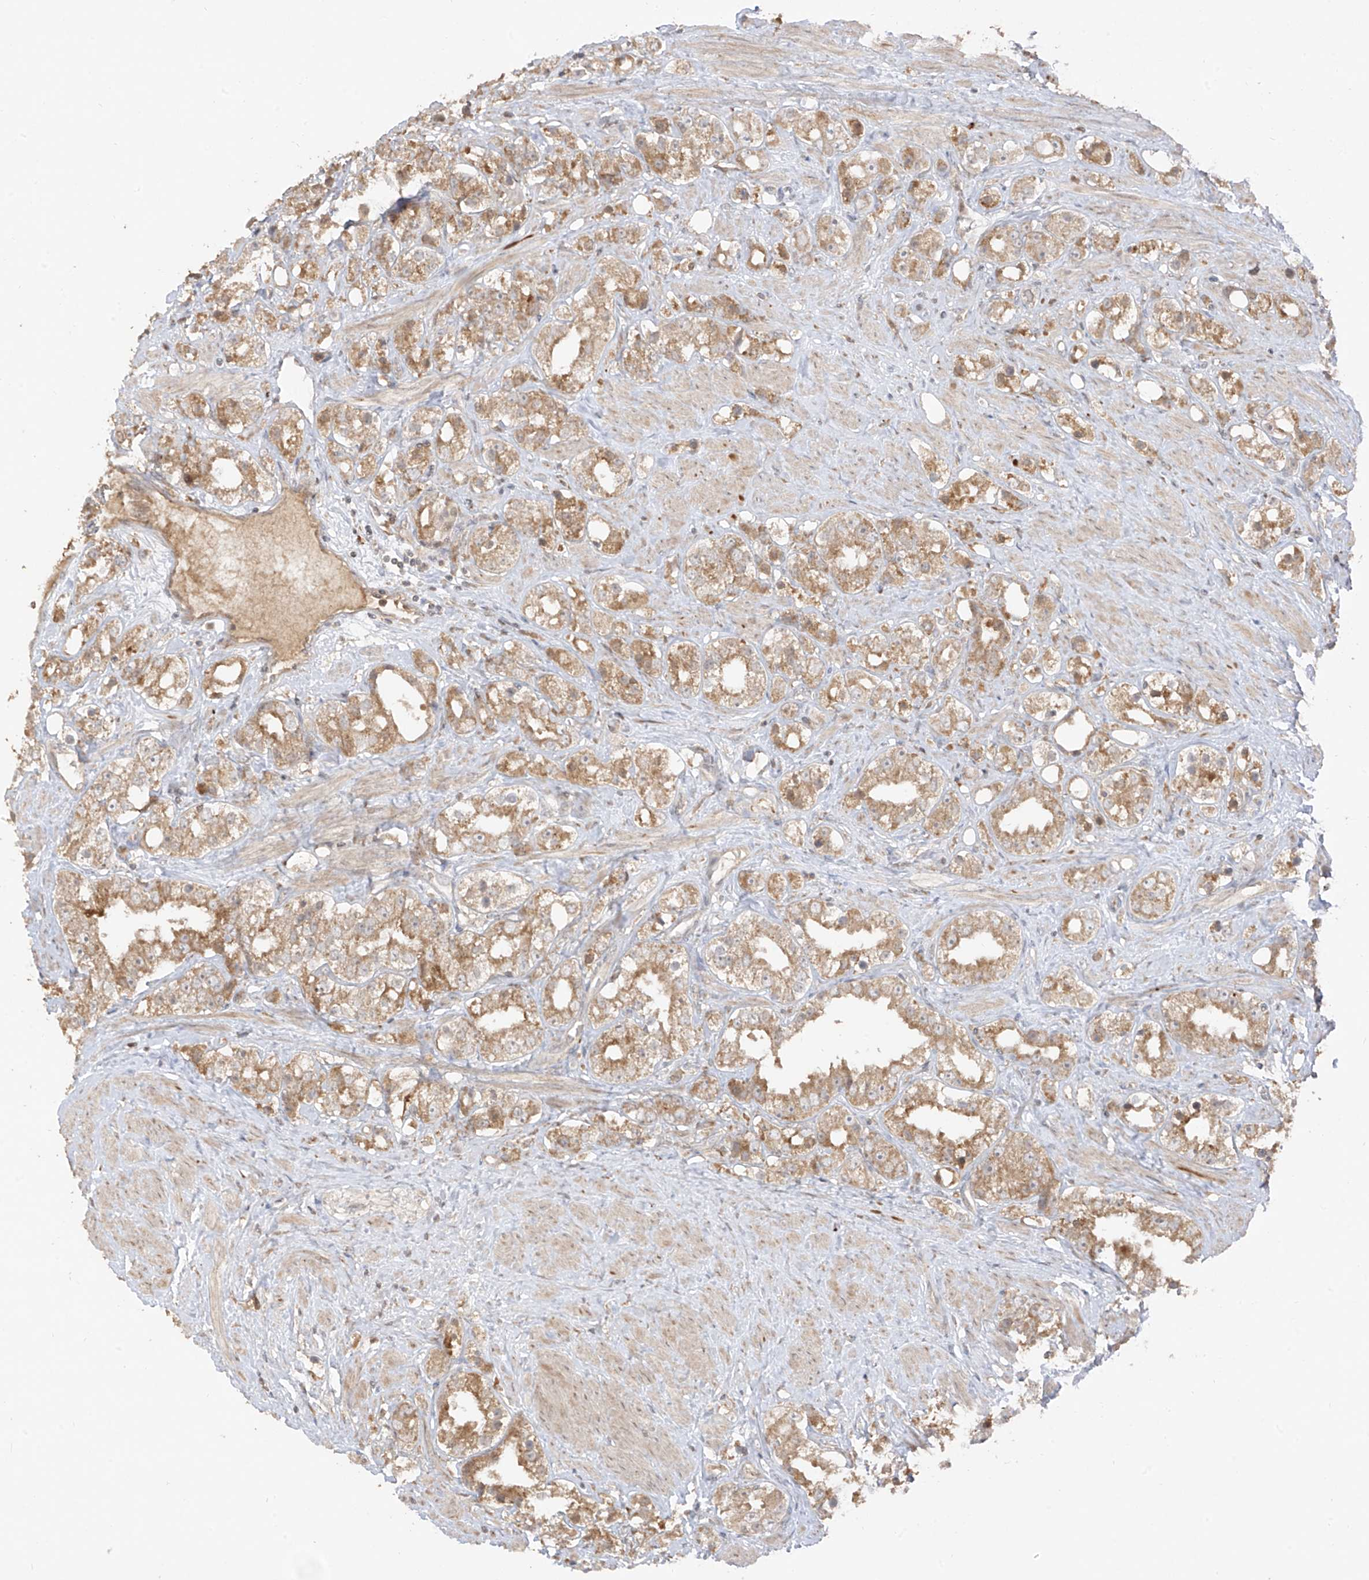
{"staining": {"intensity": "moderate", "quantity": ">75%", "location": "cytoplasmic/membranous"}, "tissue": "prostate cancer", "cell_type": "Tumor cells", "image_type": "cancer", "snomed": [{"axis": "morphology", "description": "Adenocarcinoma, NOS"}, {"axis": "topography", "description": "Prostate"}], "caption": "Immunohistochemical staining of prostate adenocarcinoma displays moderate cytoplasmic/membranous protein expression in approximately >75% of tumor cells.", "gene": "COLGALT2", "patient": {"sex": "male", "age": 79}}